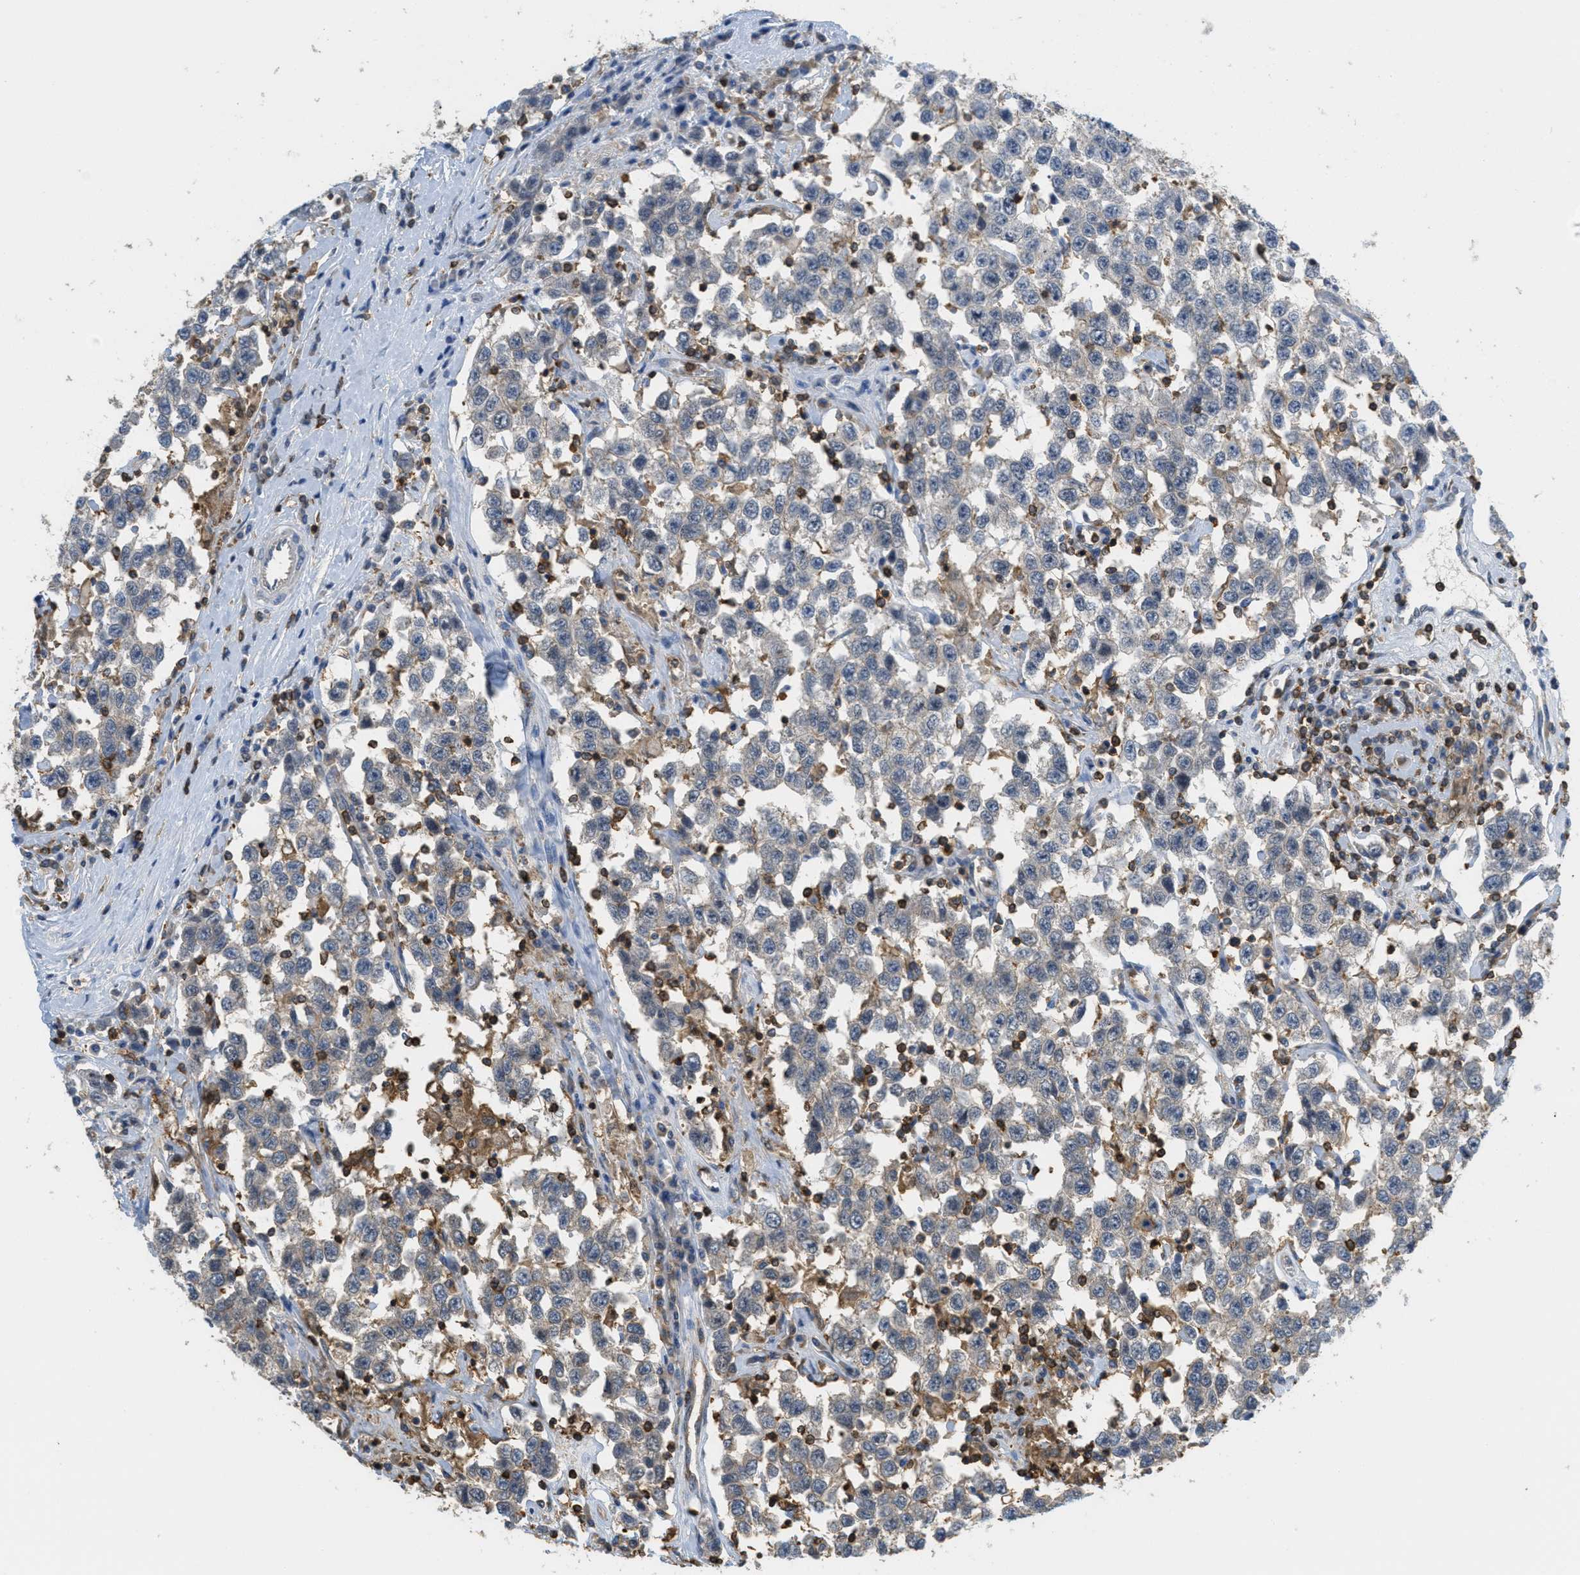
{"staining": {"intensity": "negative", "quantity": "none", "location": "none"}, "tissue": "testis cancer", "cell_type": "Tumor cells", "image_type": "cancer", "snomed": [{"axis": "morphology", "description": "Seminoma, NOS"}, {"axis": "topography", "description": "Testis"}], "caption": "This is an immunohistochemistry (IHC) micrograph of testis seminoma. There is no positivity in tumor cells.", "gene": "GRIK2", "patient": {"sex": "male", "age": 41}}